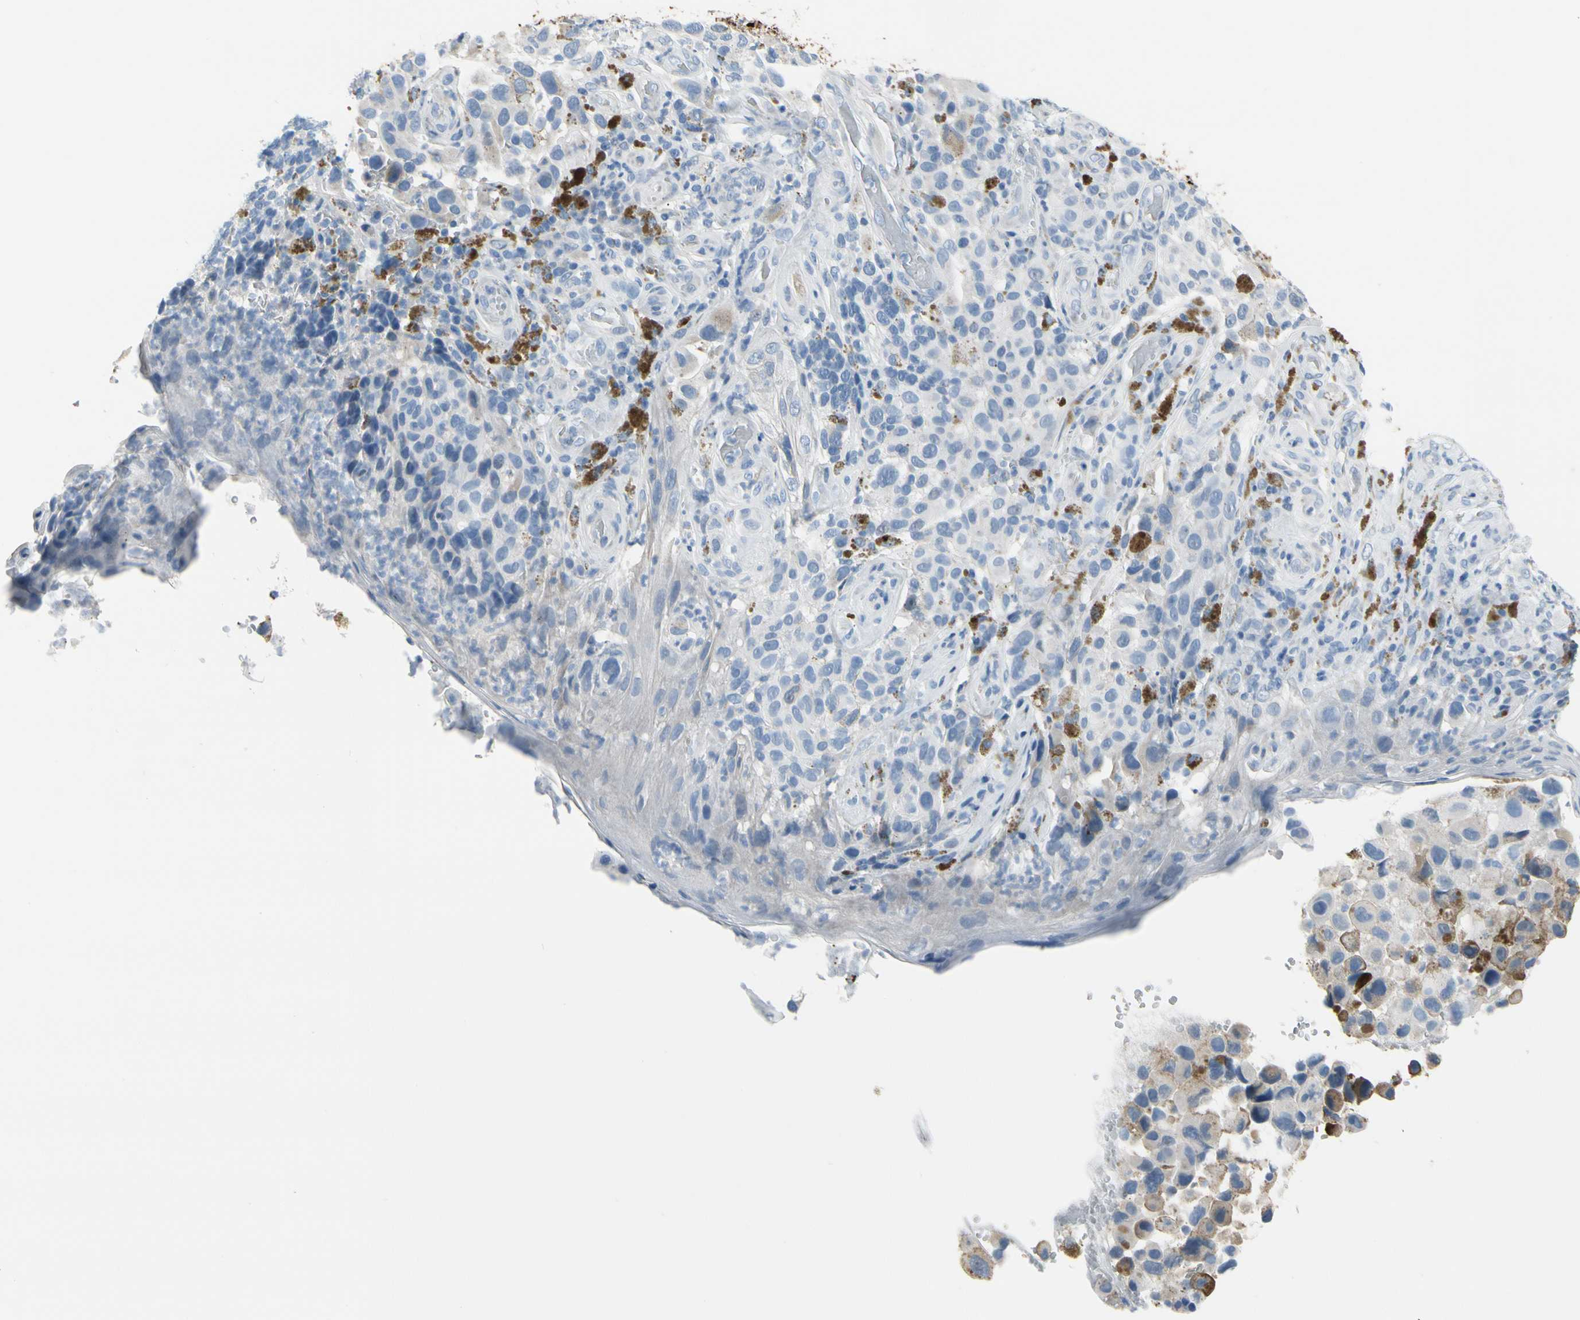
{"staining": {"intensity": "negative", "quantity": "none", "location": "none"}, "tissue": "melanoma", "cell_type": "Tumor cells", "image_type": "cancer", "snomed": [{"axis": "morphology", "description": "Malignant melanoma, NOS"}, {"axis": "topography", "description": "Skin"}], "caption": "DAB (3,3'-diaminobenzidine) immunohistochemical staining of human melanoma shows no significant expression in tumor cells.", "gene": "MUC5B", "patient": {"sex": "female", "age": 73}}